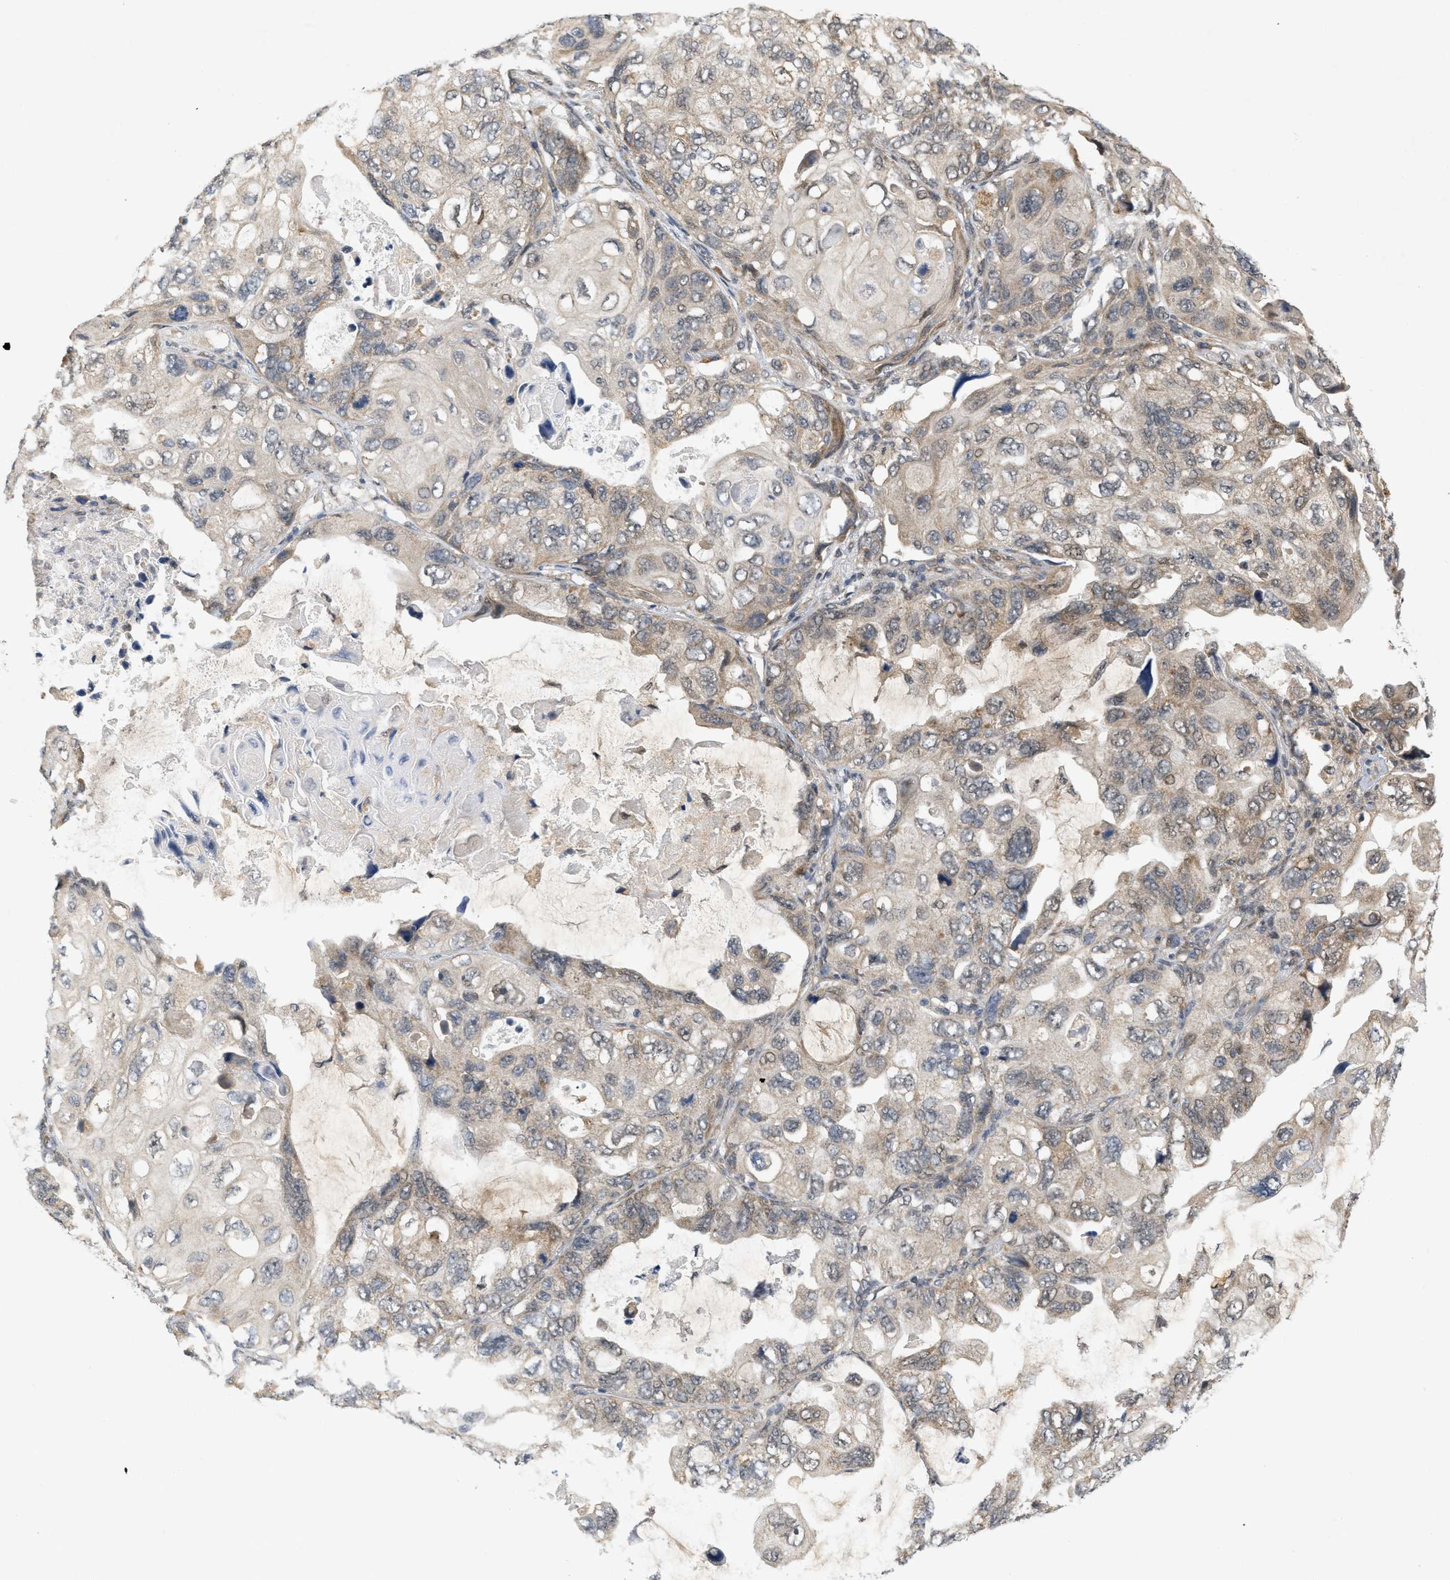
{"staining": {"intensity": "moderate", "quantity": "25%-75%", "location": "cytoplasmic/membranous"}, "tissue": "lung cancer", "cell_type": "Tumor cells", "image_type": "cancer", "snomed": [{"axis": "morphology", "description": "Squamous cell carcinoma, NOS"}, {"axis": "topography", "description": "Lung"}], "caption": "Immunohistochemical staining of squamous cell carcinoma (lung) exhibits moderate cytoplasmic/membranous protein staining in approximately 25%-75% of tumor cells.", "gene": "PRKD1", "patient": {"sex": "female", "age": 73}}